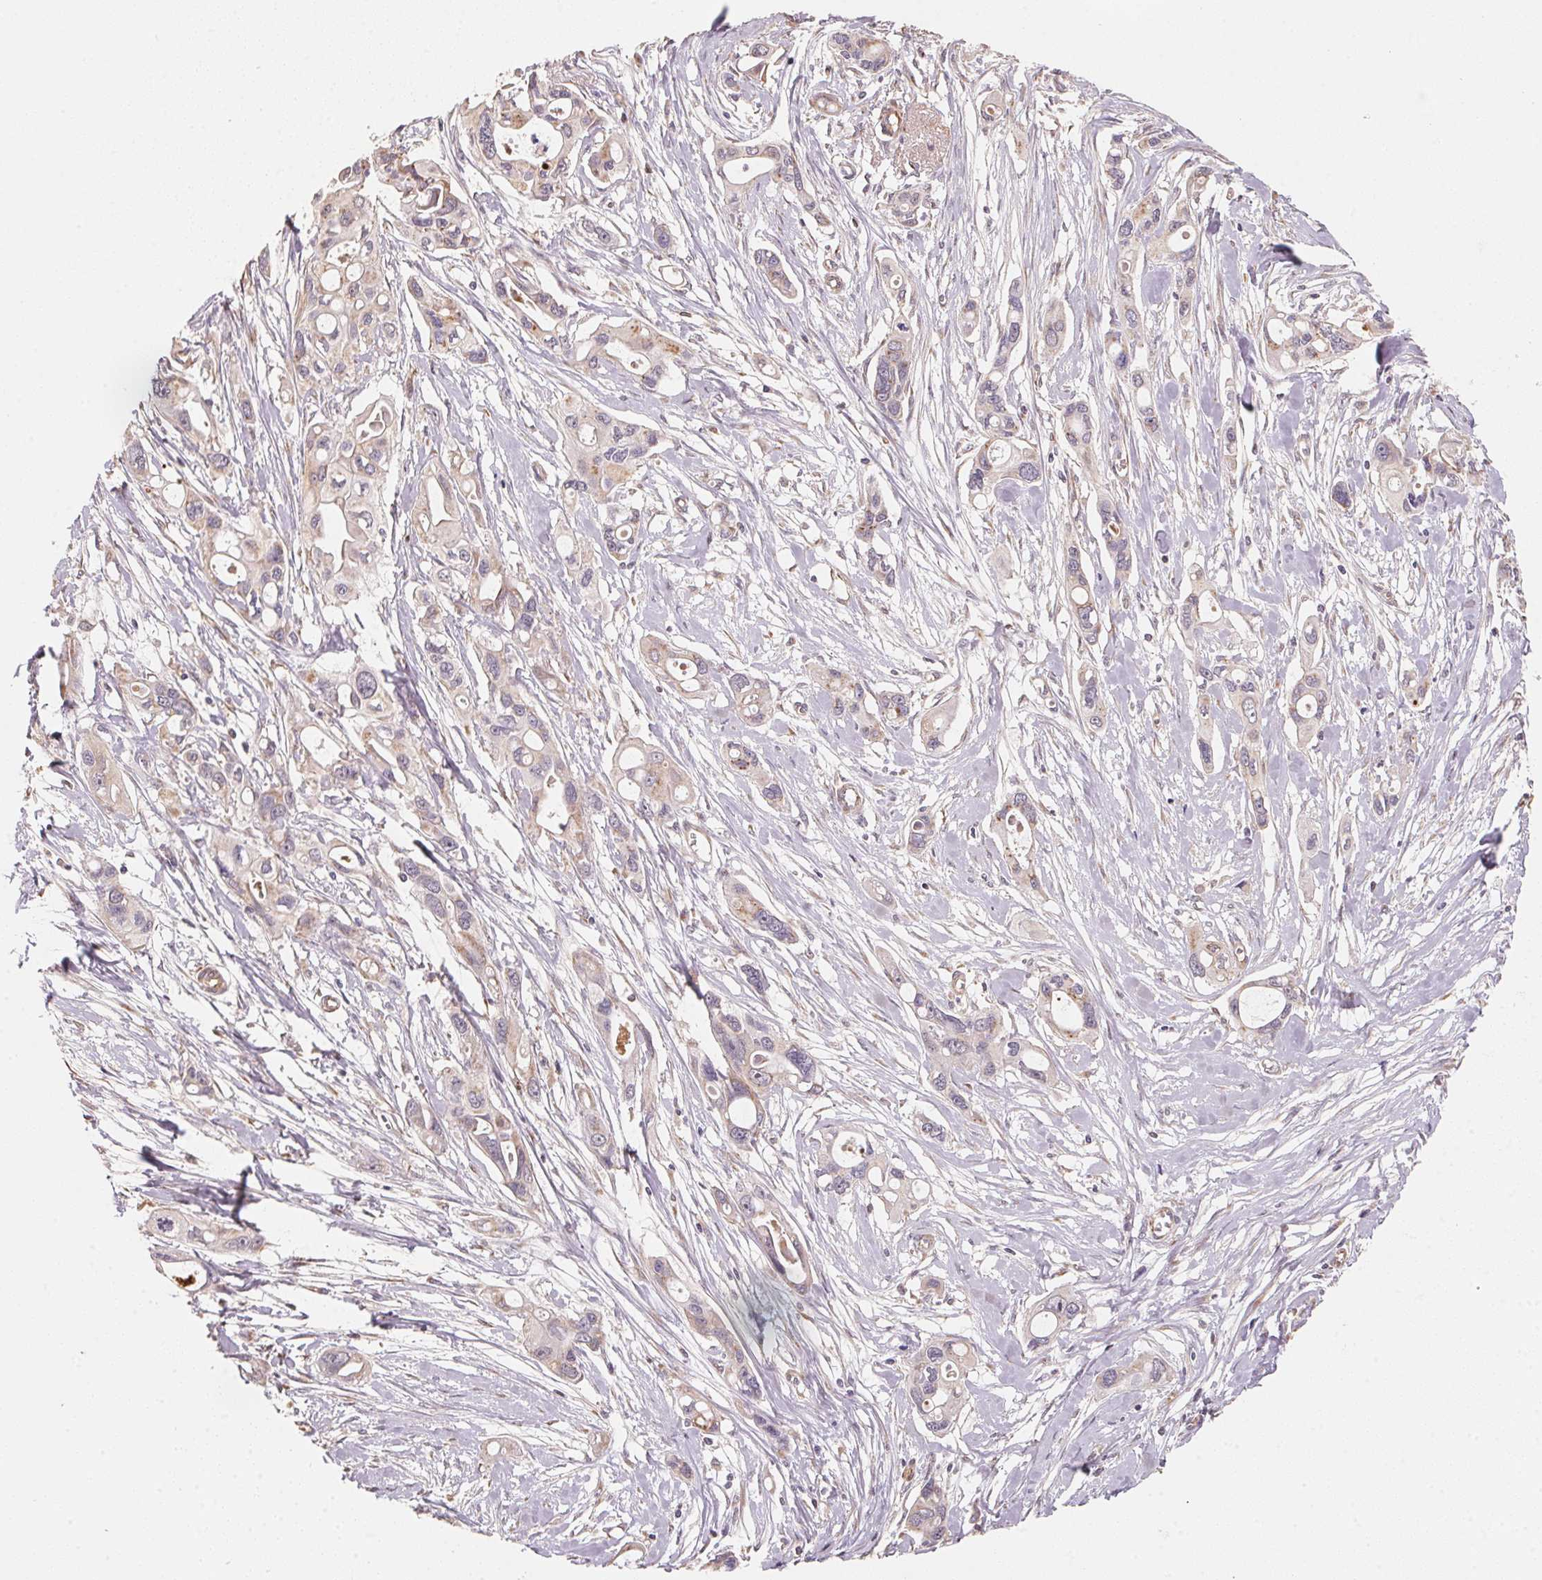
{"staining": {"intensity": "weak", "quantity": "<25%", "location": "cytoplasmic/membranous"}, "tissue": "pancreatic cancer", "cell_type": "Tumor cells", "image_type": "cancer", "snomed": [{"axis": "morphology", "description": "Adenocarcinoma, NOS"}, {"axis": "topography", "description": "Pancreas"}], "caption": "Immunohistochemistry photomicrograph of neoplastic tissue: pancreatic cancer (adenocarcinoma) stained with DAB shows no significant protein expression in tumor cells.", "gene": "TSPAN12", "patient": {"sex": "male", "age": 60}}